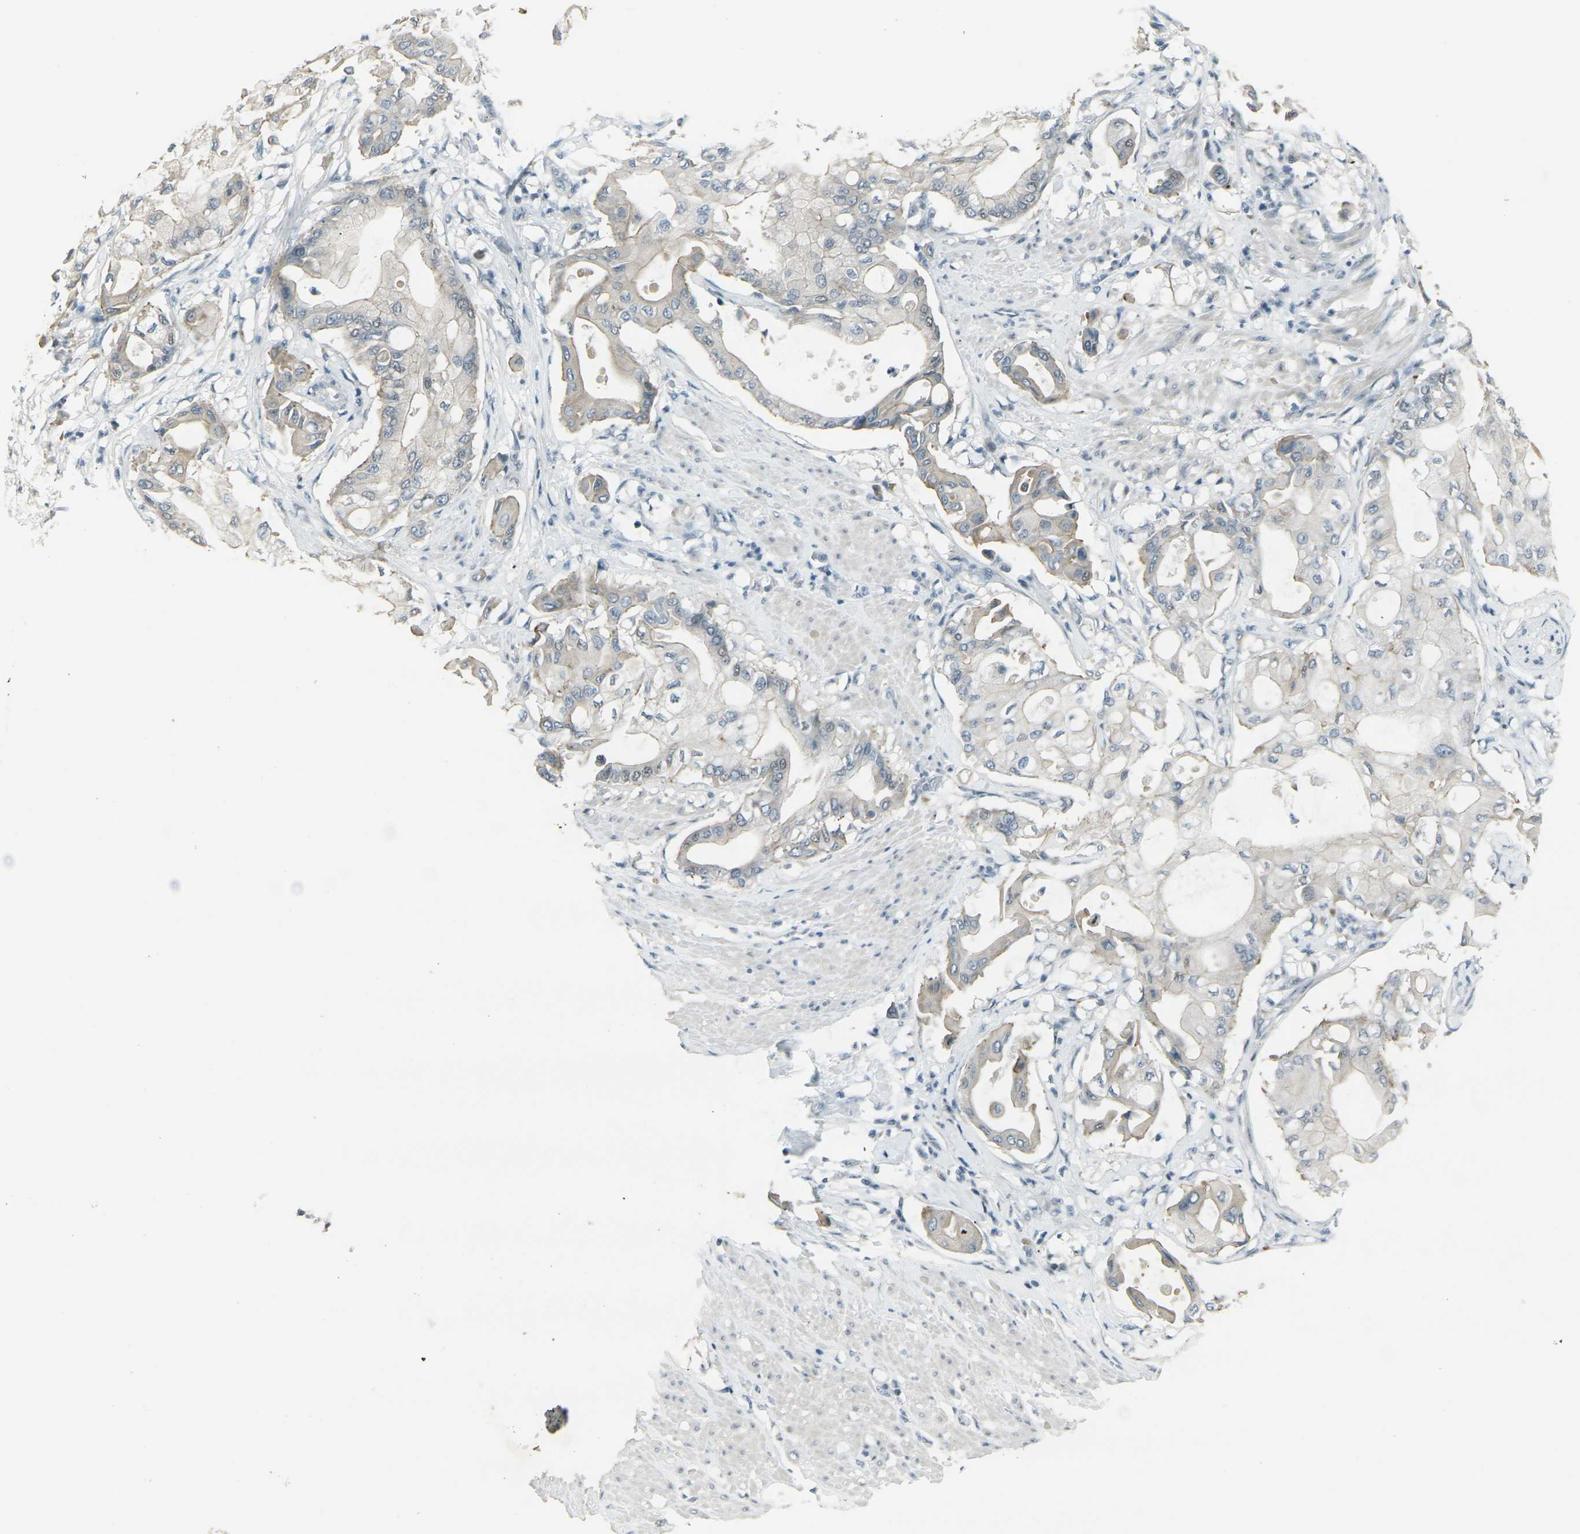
{"staining": {"intensity": "weak", "quantity": "<25%", "location": "cytoplasmic/membranous"}, "tissue": "pancreatic cancer", "cell_type": "Tumor cells", "image_type": "cancer", "snomed": [{"axis": "morphology", "description": "Adenocarcinoma, NOS"}, {"axis": "morphology", "description": "Adenocarcinoma, metastatic, NOS"}, {"axis": "topography", "description": "Lymph node"}, {"axis": "topography", "description": "Pancreas"}, {"axis": "topography", "description": "Duodenum"}], "caption": "This is an immunohistochemistry micrograph of human pancreatic adenocarcinoma. There is no staining in tumor cells.", "gene": "GPR19", "patient": {"sex": "female", "age": 64}}